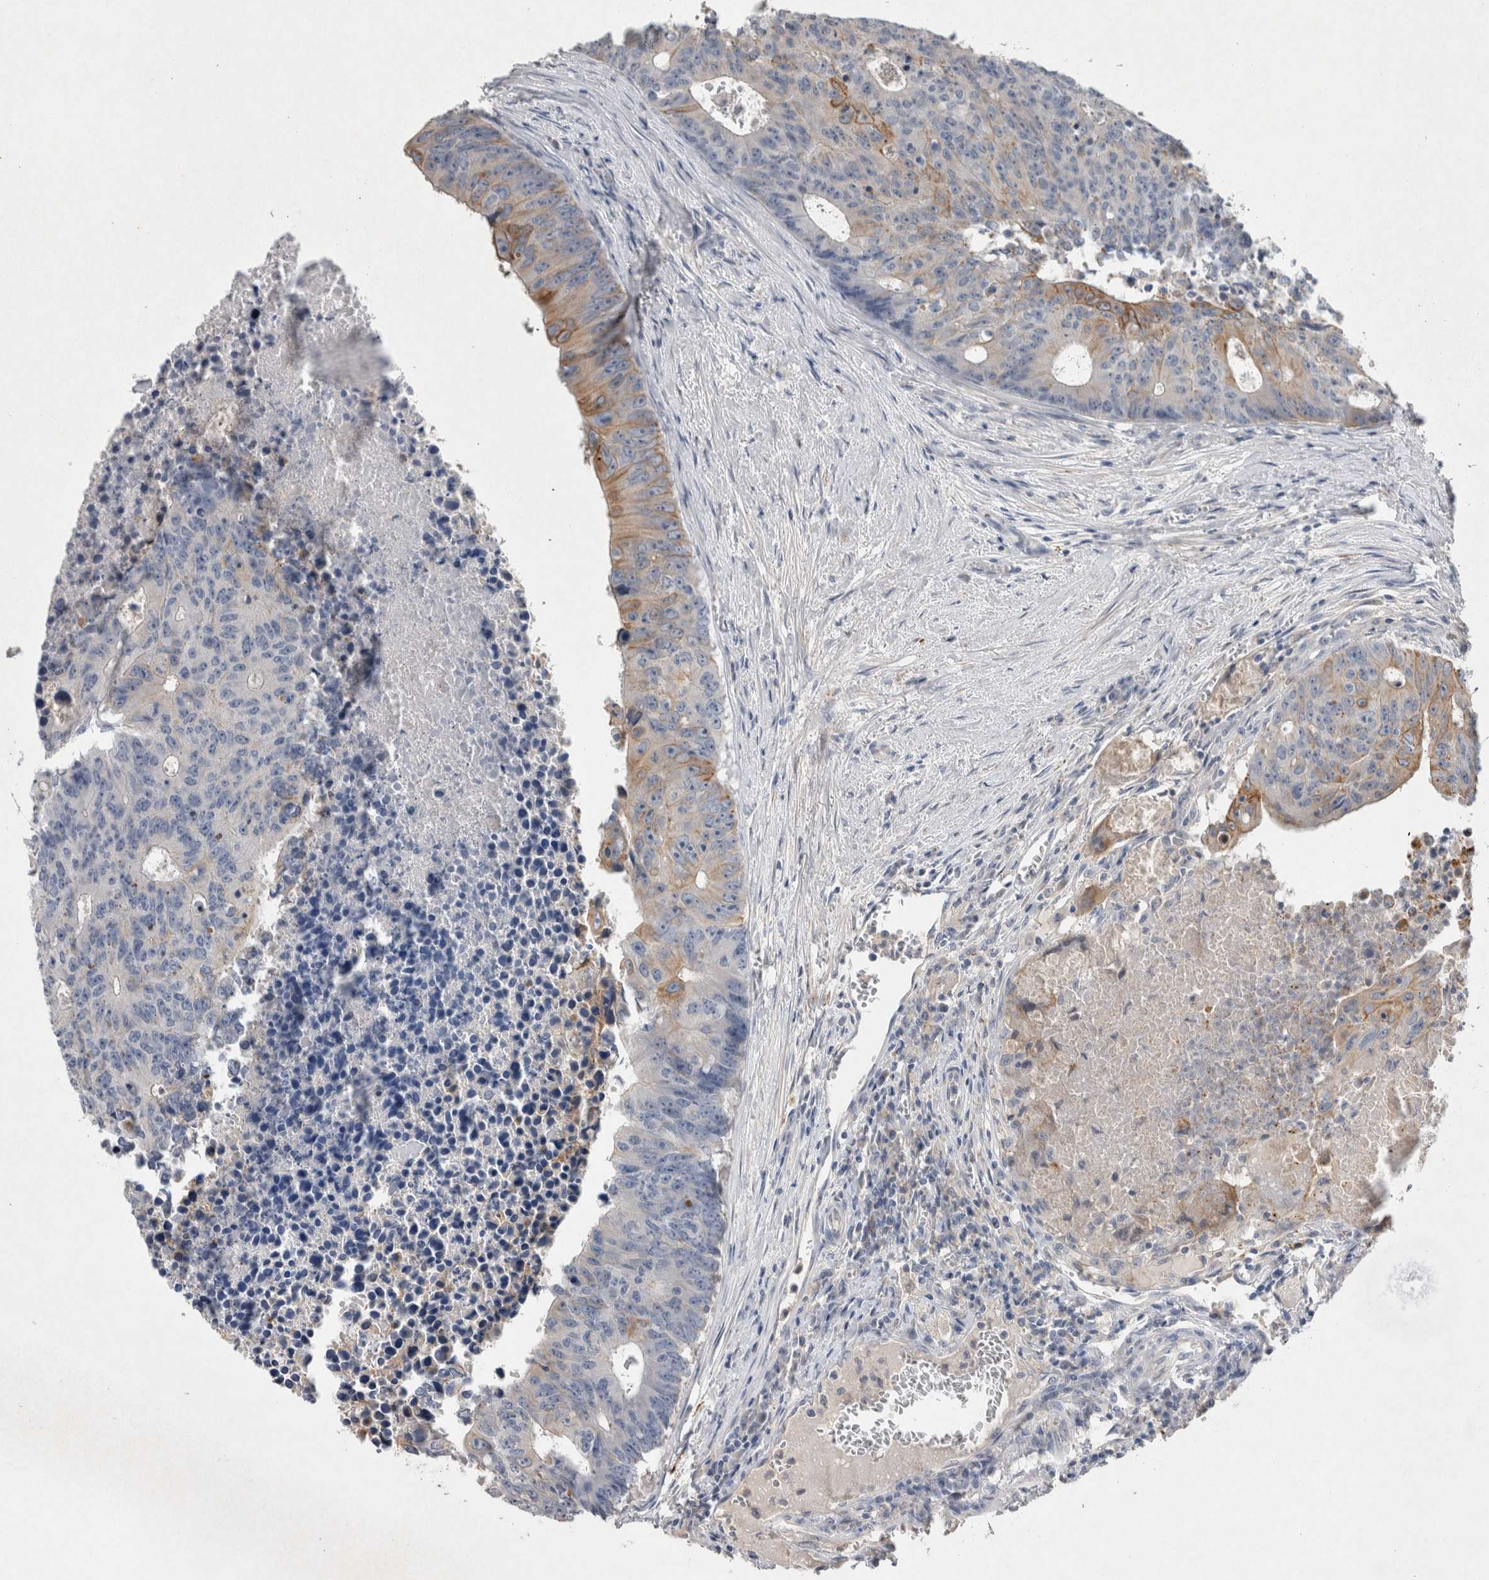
{"staining": {"intensity": "moderate", "quantity": "<25%", "location": "cytoplasmic/membranous"}, "tissue": "colorectal cancer", "cell_type": "Tumor cells", "image_type": "cancer", "snomed": [{"axis": "morphology", "description": "Adenocarcinoma, NOS"}, {"axis": "topography", "description": "Colon"}], "caption": "Immunohistochemistry image of colorectal cancer (adenocarcinoma) stained for a protein (brown), which reveals low levels of moderate cytoplasmic/membranous positivity in about <25% of tumor cells.", "gene": "HEXD", "patient": {"sex": "male", "age": 87}}